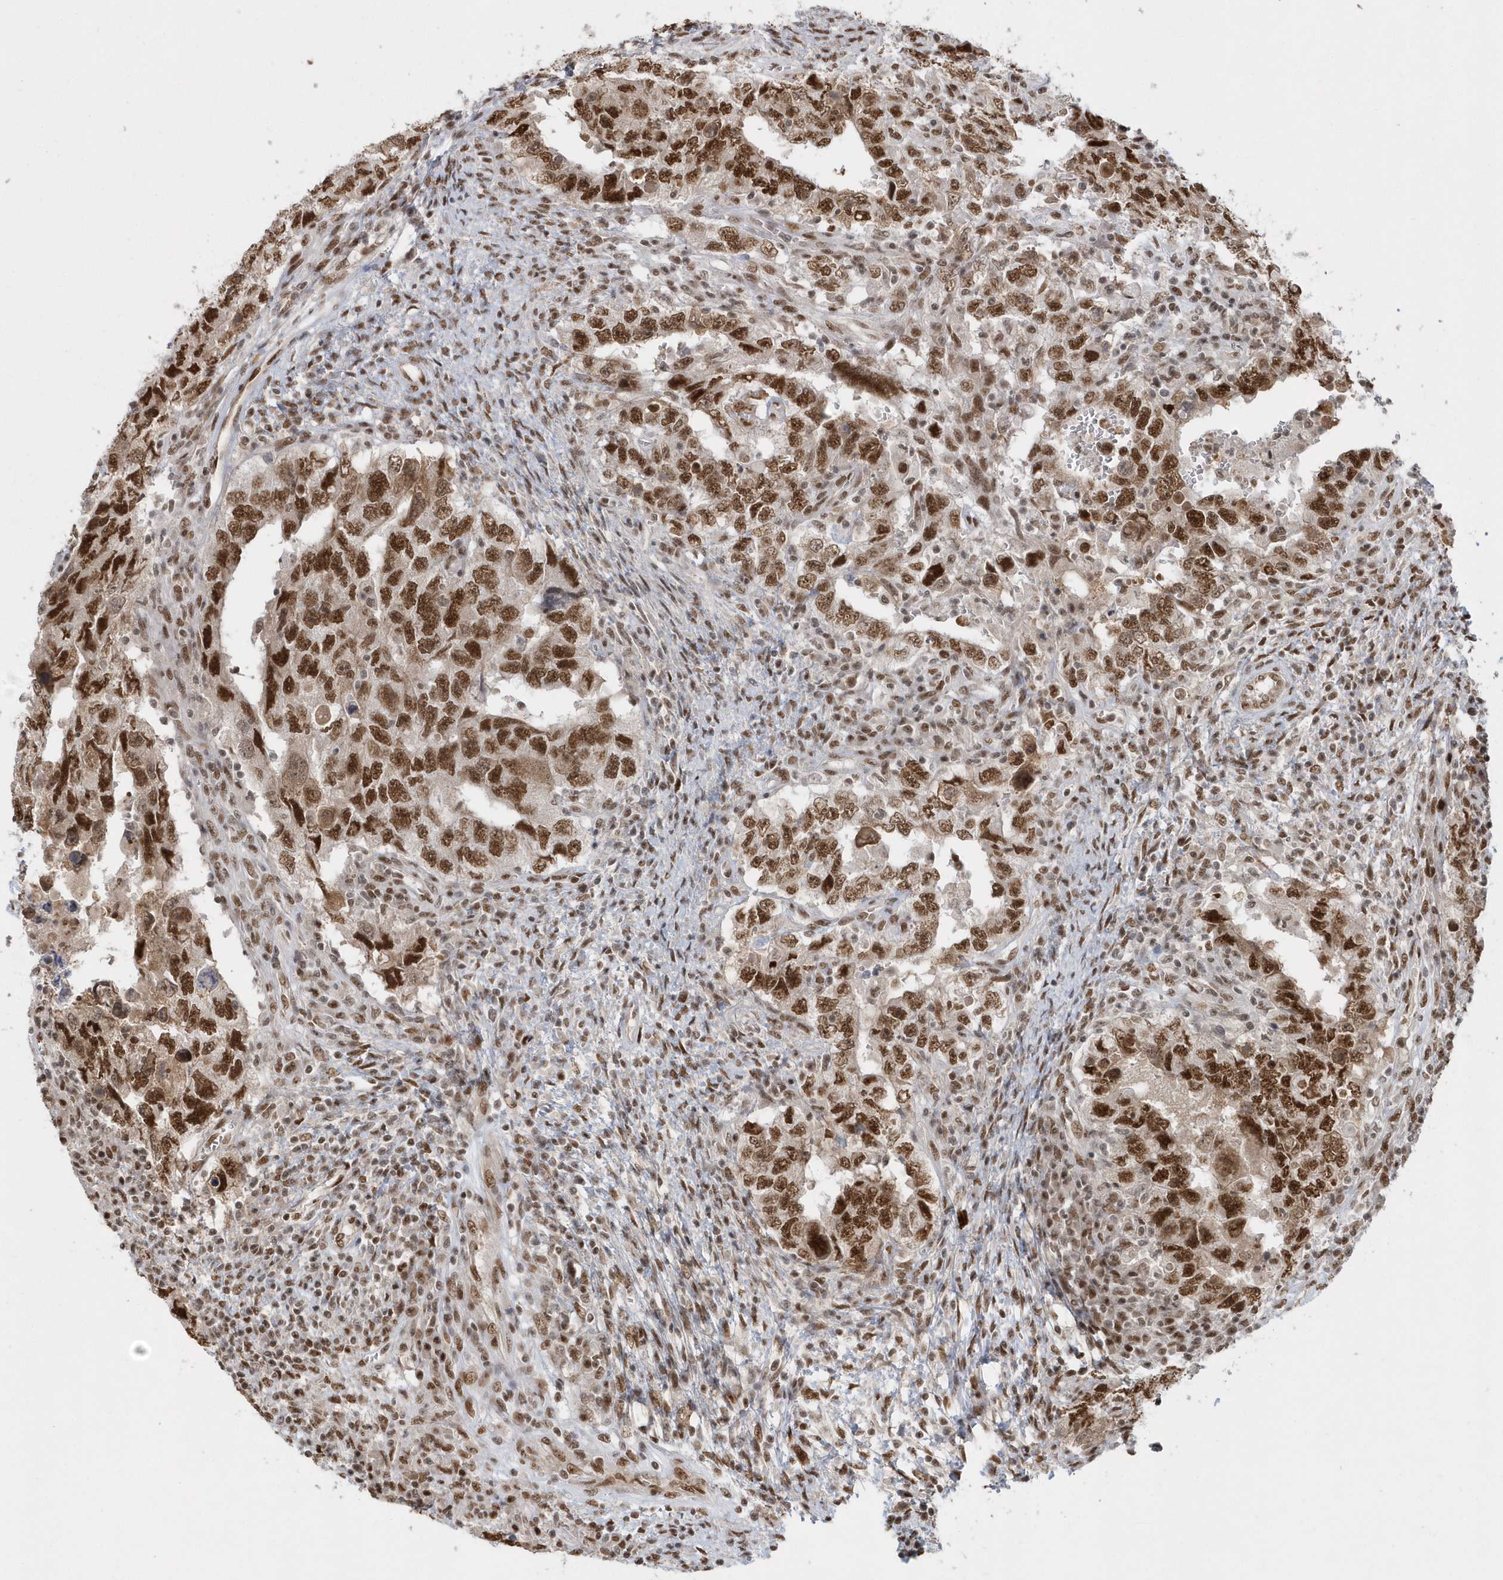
{"staining": {"intensity": "strong", "quantity": ">75%", "location": "nuclear"}, "tissue": "testis cancer", "cell_type": "Tumor cells", "image_type": "cancer", "snomed": [{"axis": "morphology", "description": "Carcinoma, Embryonal, NOS"}, {"axis": "topography", "description": "Testis"}], "caption": "IHC (DAB) staining of human testis cancer (embryonal carcinoma) exhibits strong nuclear protein expression in about >75% of tumor cells. The protein of interest is shown in brown color, while the nuclei are stained blue.", "gene": "SEPHS1", "patient": {"sex": "male", "age": 26}}